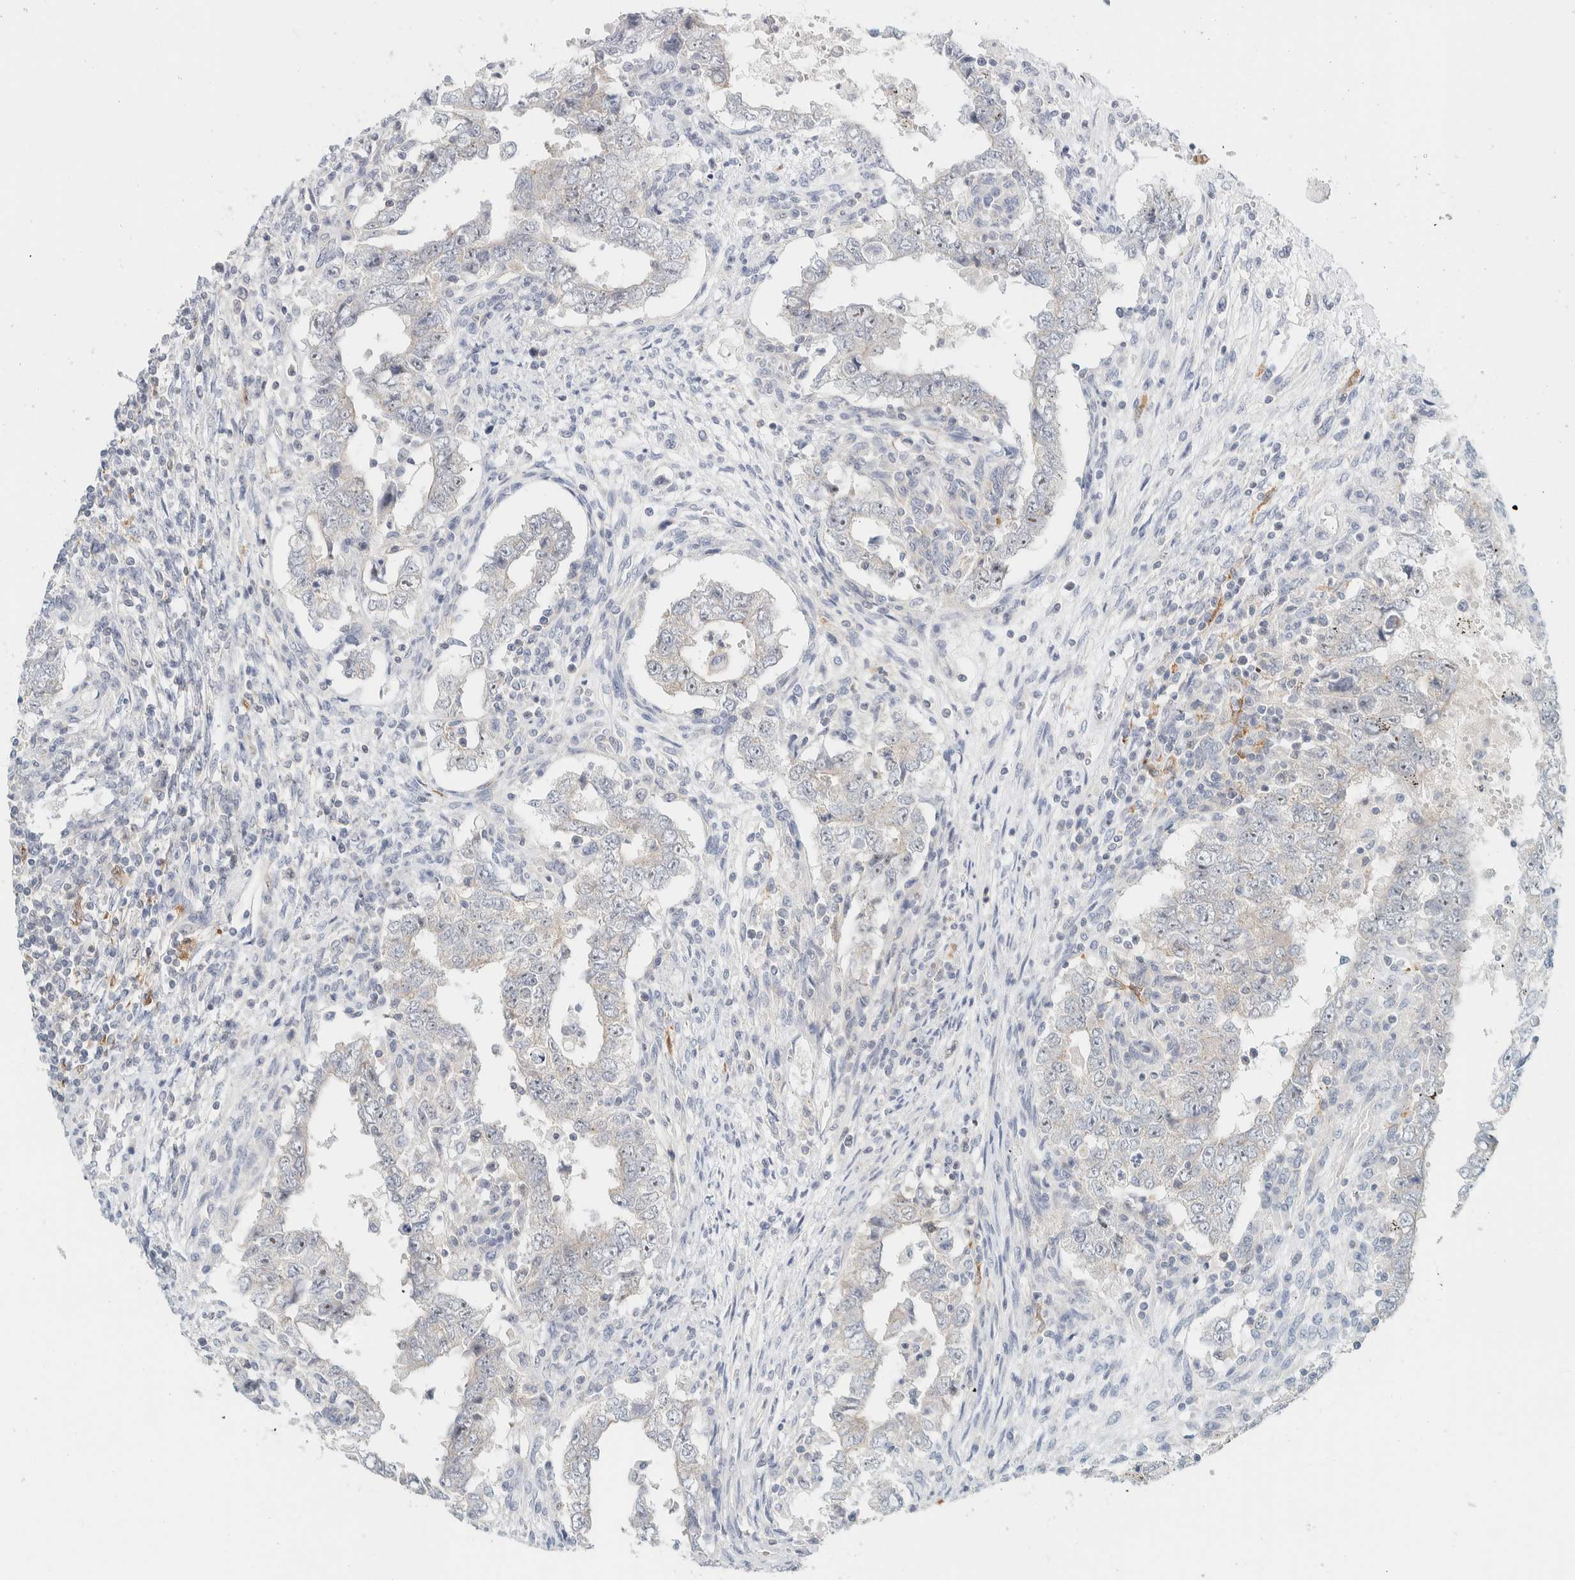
{"staining": {"intensity": "weak", "quantity": "<25%", "location": "nuclear"}, "tissue": "testis cancer", "cell_type": "Tumor cells", "image_type": "cancer", "snomed": [{"axis": "morphology", "description": "Carcinoma, Embryonal, NOS"}, {"axis": "topography", "description": "Testis"}], "caption": "A high-resolution histopathology image shows immunohistochemistry staining of embryonal carcinoma (testis), which demonstrates no significant staining in tumor cells.", "gene": "NDE1", "patient": {"sex": "male", "age": 26}}